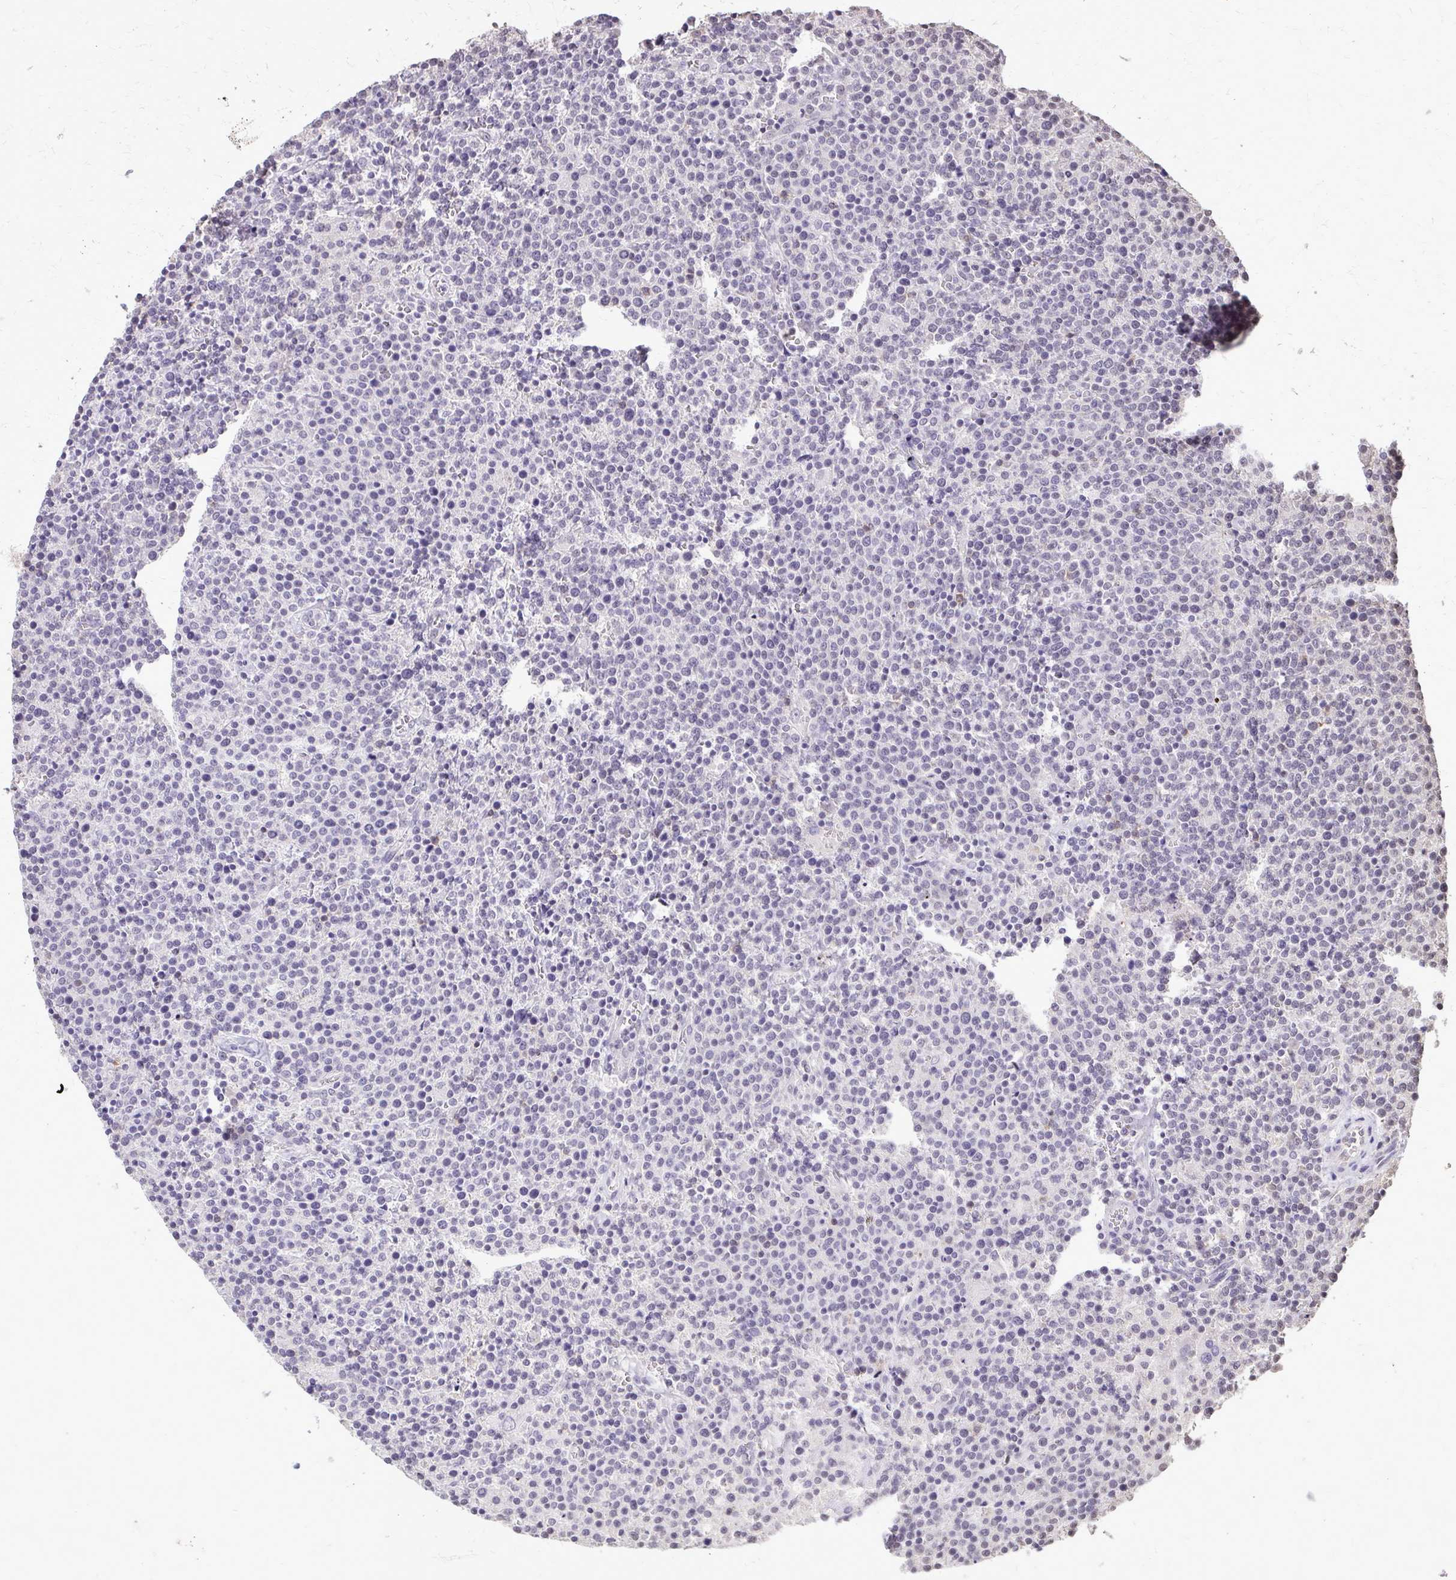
{"staining": {"intensity": "negative", "quantity": "none", "location": "none"}, "tissue": "lymphoma", "cell_type": "Tumor cells", "image_type": "cancer", "snomed": [{"axis": "morphology", "description": "Malignant lymphoma, non-Hodgkin's type, High grade"}, {"axis": "topography", "description": "Lymph node"}], "caption": "Tumor cells show no significant protein staining in lymphoma.", "gene": "AKAP5", "patient": {"sex": "male", "age": 61}}